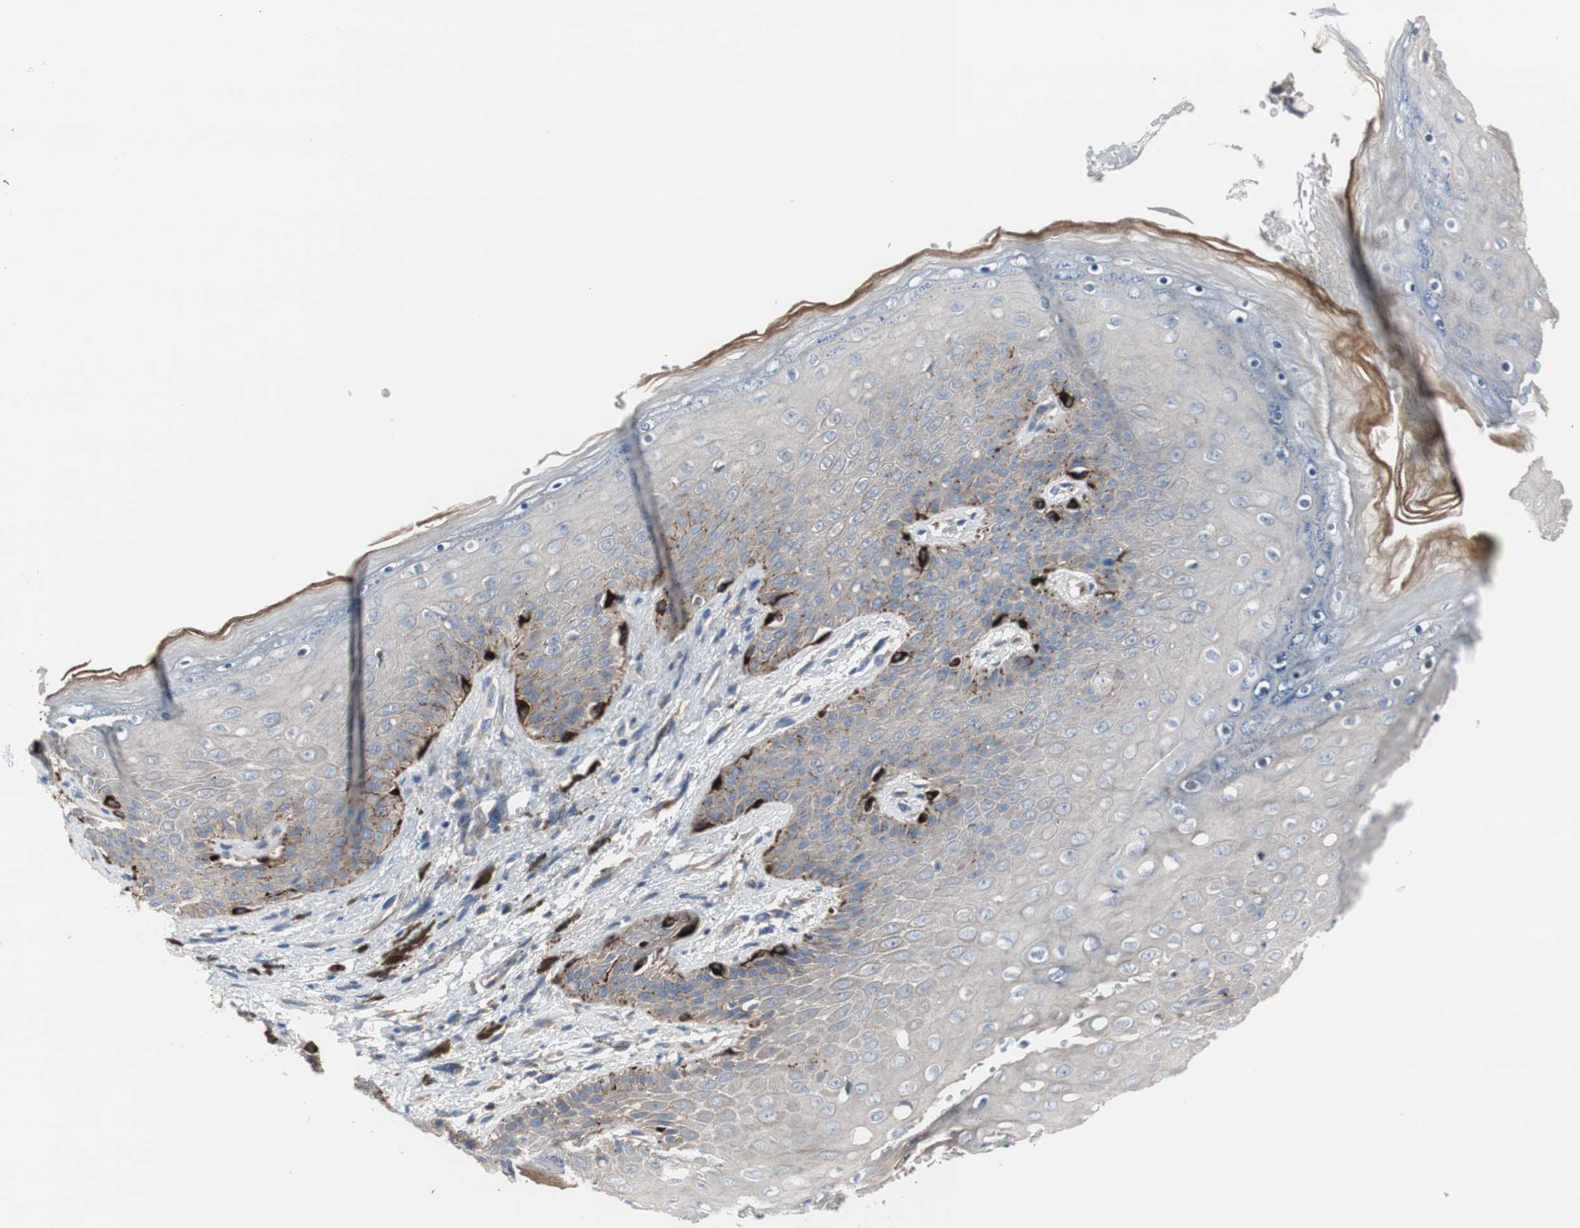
{"staining": {"intensity": "weak", "quantity": ">75%", "location": "cytoplasmic/membranous"}, "tissue": "skin", "cell_type": "Epidermal cells", "image_type": "normal", "snomed": [{"axis": "morphology", "description": "Normal tissue, NOS"}, {"axis": "topography", "description": "Anal"}], "caption": "A micrograph of human skin stained for a protein shows weak cytoplasmic/membranous brown staining in epidermal cells.", "gene": "KANSL1", "patient": {"sex": "female", "age": 46}}